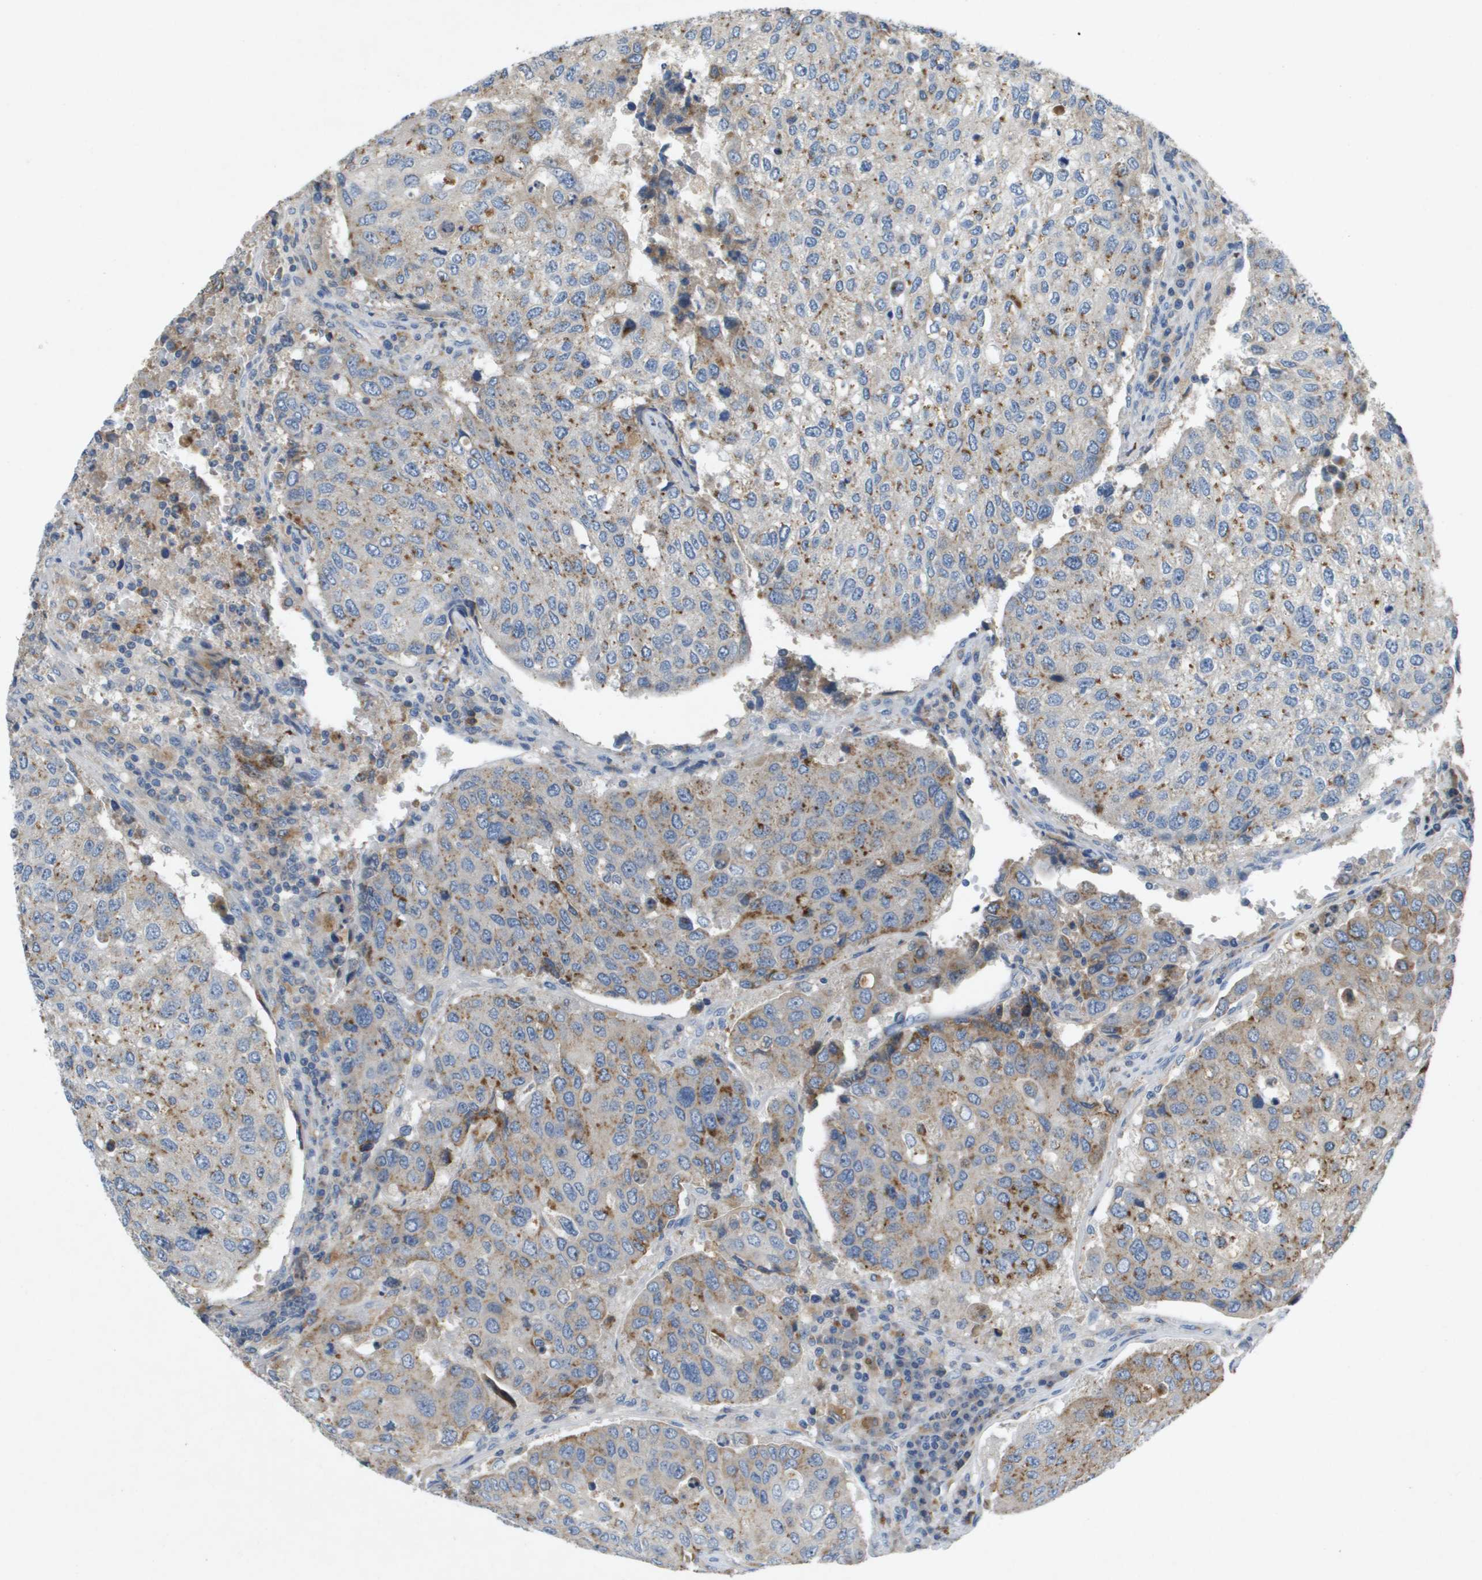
{"staining": {"intensity": "moderate", "quantity": "25%-75%", "location": "cytoplasmic/membranous"}, "tissue": "urothelial cancer", "cell_type": "Tumor cells", "image_type": "cancer", "snomed": [{"axis": "morphology", "description": "Urothelial carcinoma, High grade"}, {"axis": "topography", "description": "Lymph node"}, {"axis": "topography", "description": "Urinary bladder"}], "caption": "Urothelial carcinoma (high-grade) was stained to show a protein in brown. There is medium levels of moderate cytoplasmic/membranous expression in about 25%-75% of tumor cells.", "gene": "B3GNT5", "patient": {"sex": "male", "age": 51}}